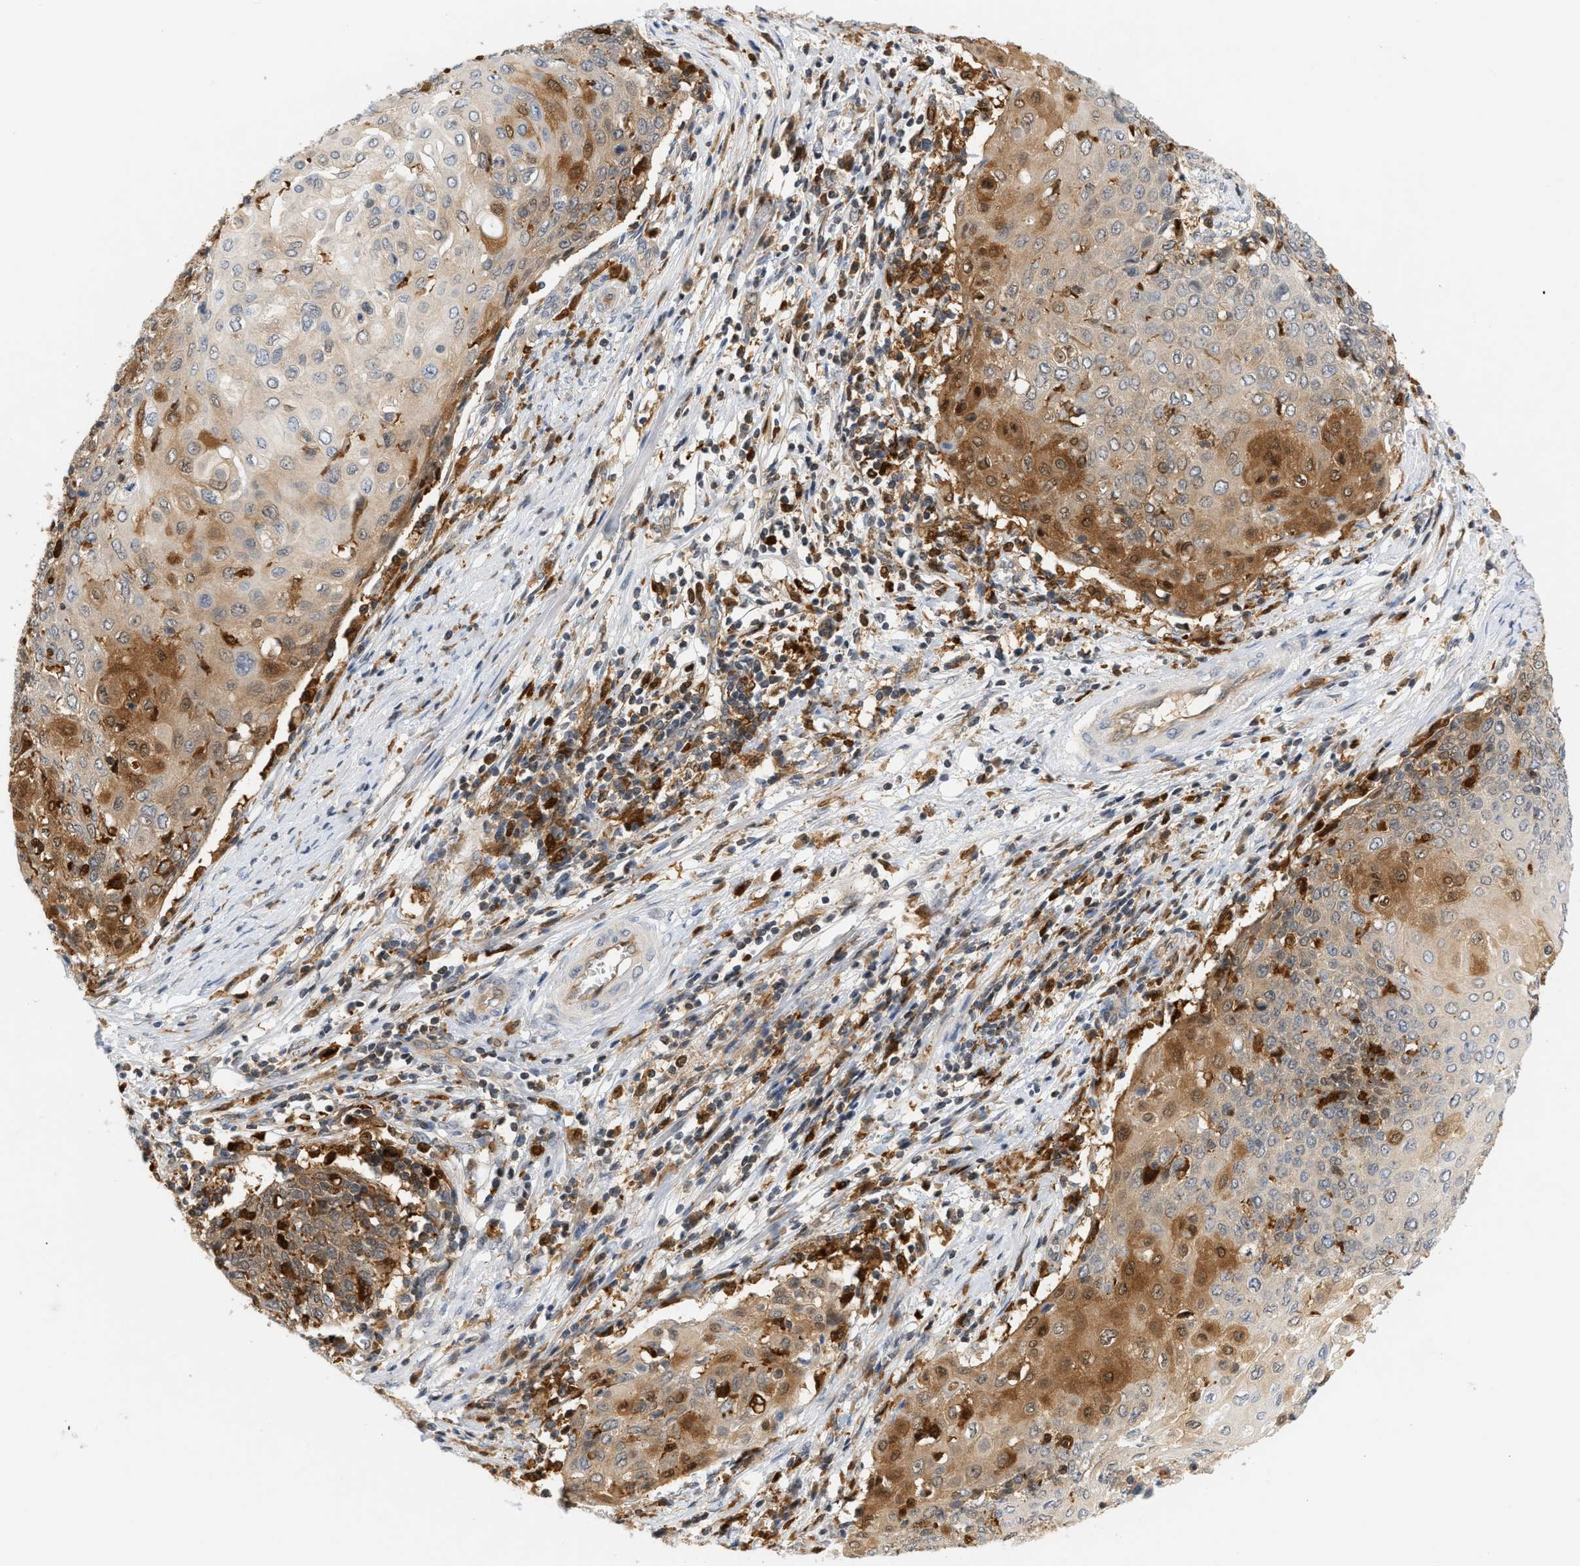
{"staining": {"intensity": "moderate", "quantity": "25%-75%", "location": "cytoplasmic/membranous"}, "tissue": "cervical cancer", "cell_type": "Tumor cells", "image_type": "cancer", "snomed": [{"axis": "morphology", "description": "Squamous cell carcinoma, NOS"}, {"axis": "topography", "description": "Cervix"}], "caption": "Immunohistochemistry image of squamous cell carcinoma (cervical) stained for a protein (brown), which exhibits medium levels of moderate cytoplasmic/membranous positivity in approximately 25%-75% of tumor cells.", "gene": "PYCARD", "patient": {"sex": "female", "age": 39}}